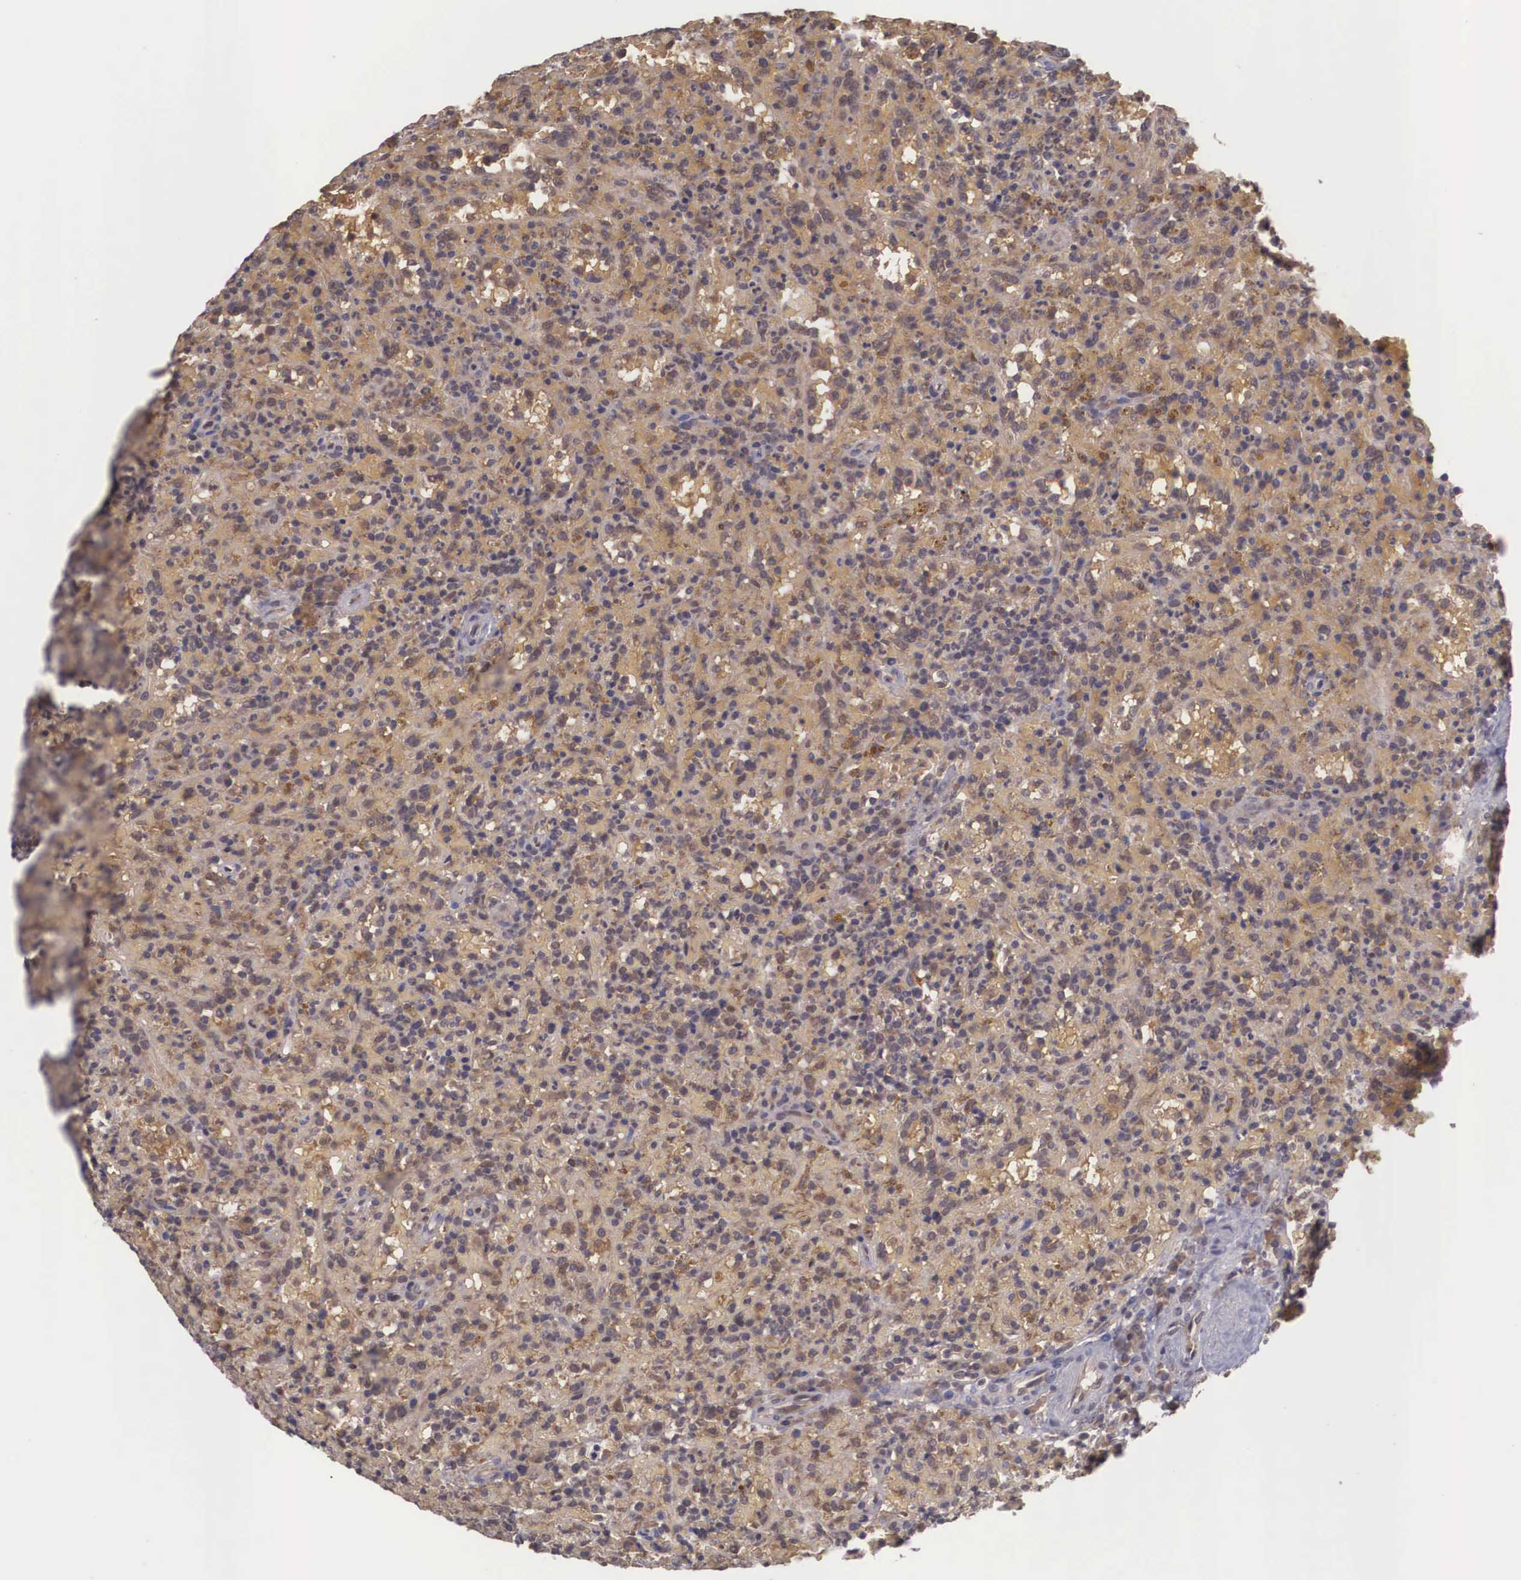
{"staining": {"intensity": "moderate", "quantity": ">75%", "location": "cytoplasmic/membranous"}, "tissue": "lymphoma", "cell_type": "Tumor cells", "image_type": "cancer", "snomed": [{"axis": "morphology", "description": "Malignant lymphoma, non-Hodgkin's type, High grade"}, {"axis": "topography", "description": "Spleen"}, {"axis": "topography", "description": "Lymph node"}], "caption": "This image displays high-grade malignant lymphoma, non-Hodgkin's type stained with immunohistochemistry to label a protein in brown. The cytoplasmic/membranous of tumor cells show moderate positivity for the protein. Nuclei are counter-stained blue.", "gene": "VASH1", "patient": {"sex": "female", "age": 70}}